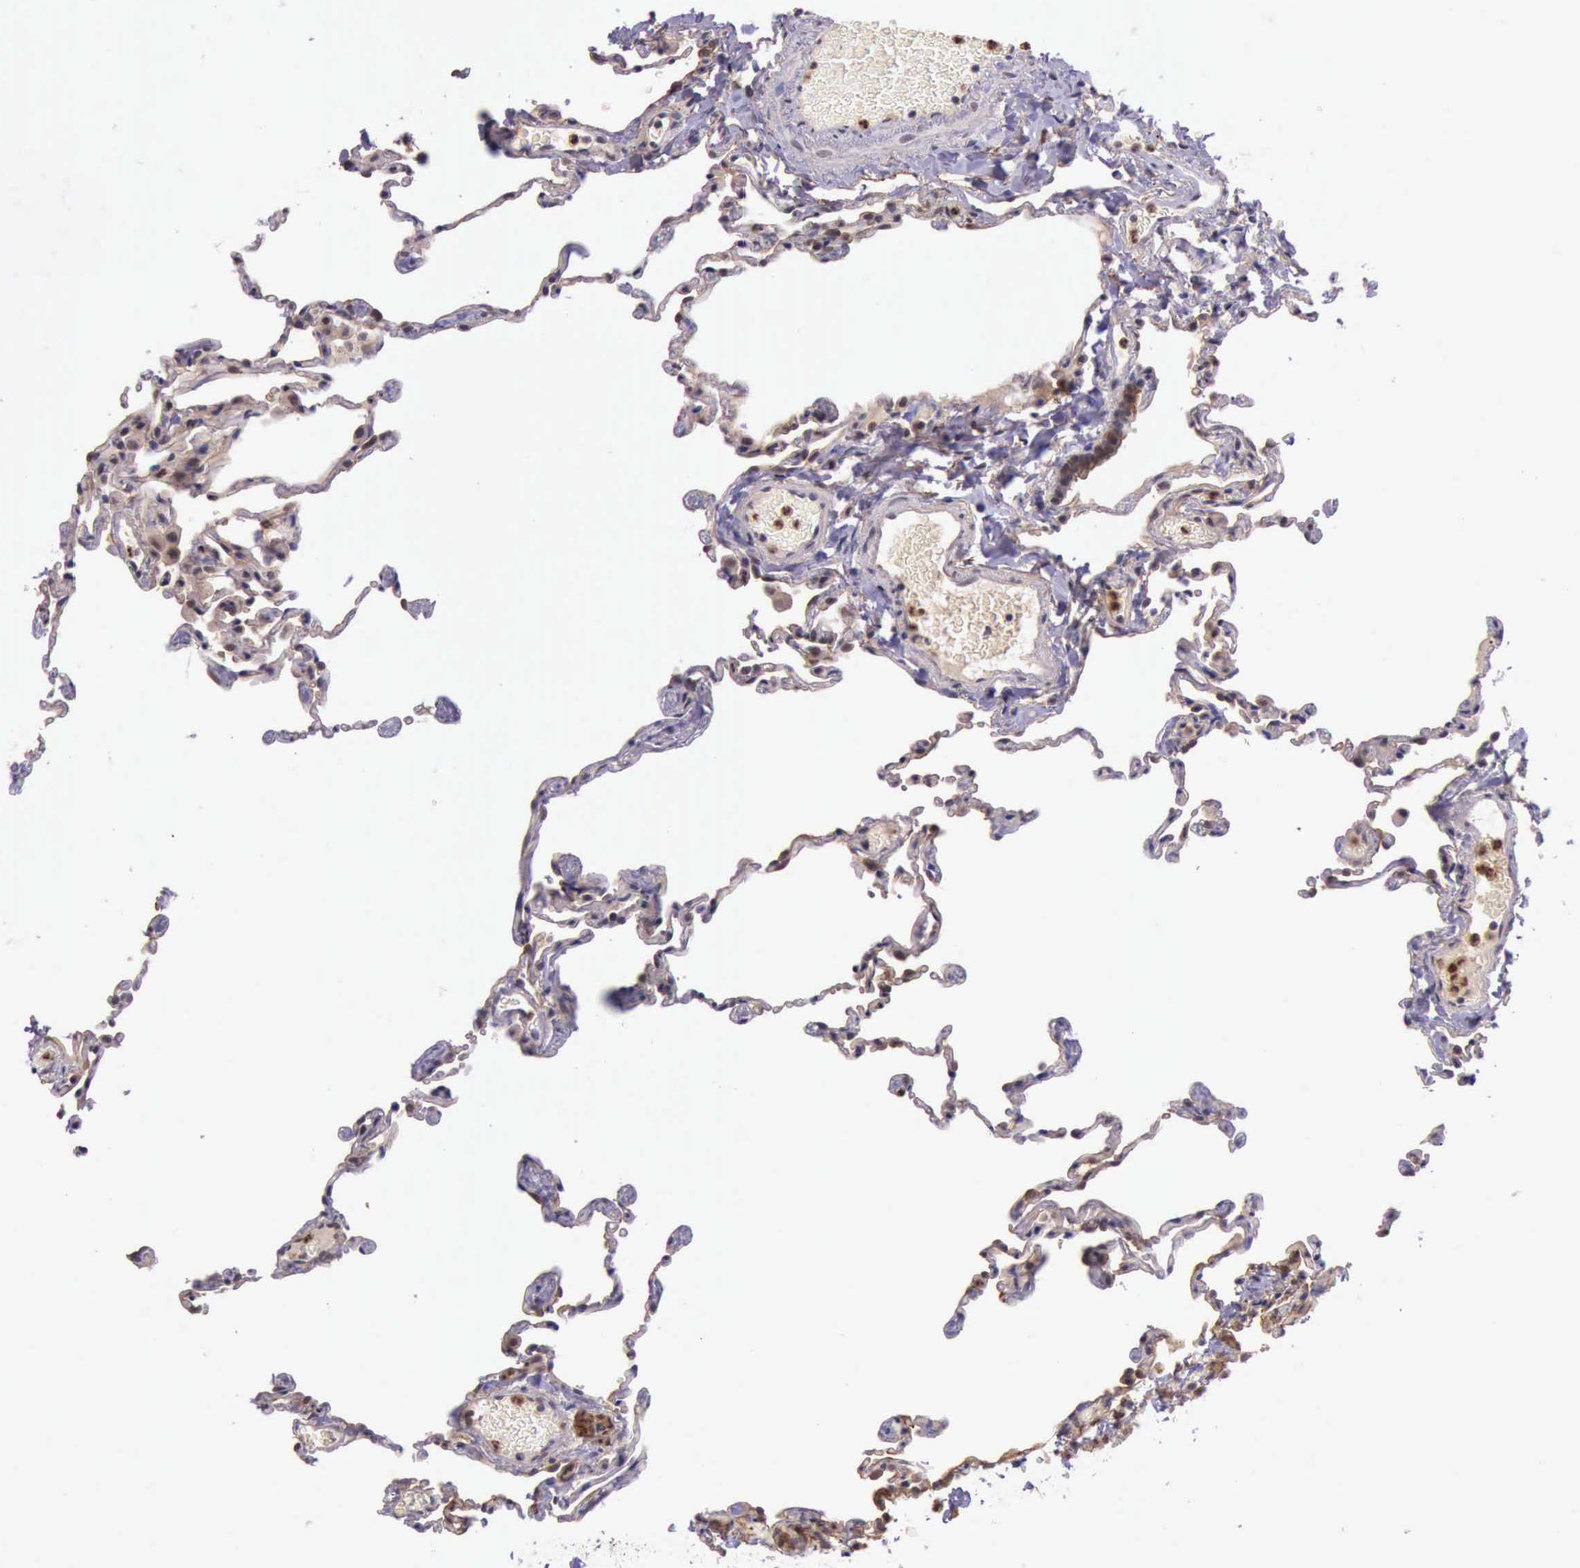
{"staining": {"intensity": "moderate", "quantity": "25%-75%", "location": "cytoplasmic/membranous"}, "tissue": "lung", "cell_type": "Alveolar cells", "image_type": "normal", "snomed": [{"axis": "morphology", "description": "Normal tissue, NOS"}, {"axis": "topography", "description": "Lung"}], "caption": "The immunohistochemical stain highlights moderate cytoplasmic/membranous expression in alveolar cells of normal lung. Nuclei are stained in blue.", "gene": "PRICKLE3", "patient": {"sex": "female", "age": 61}}